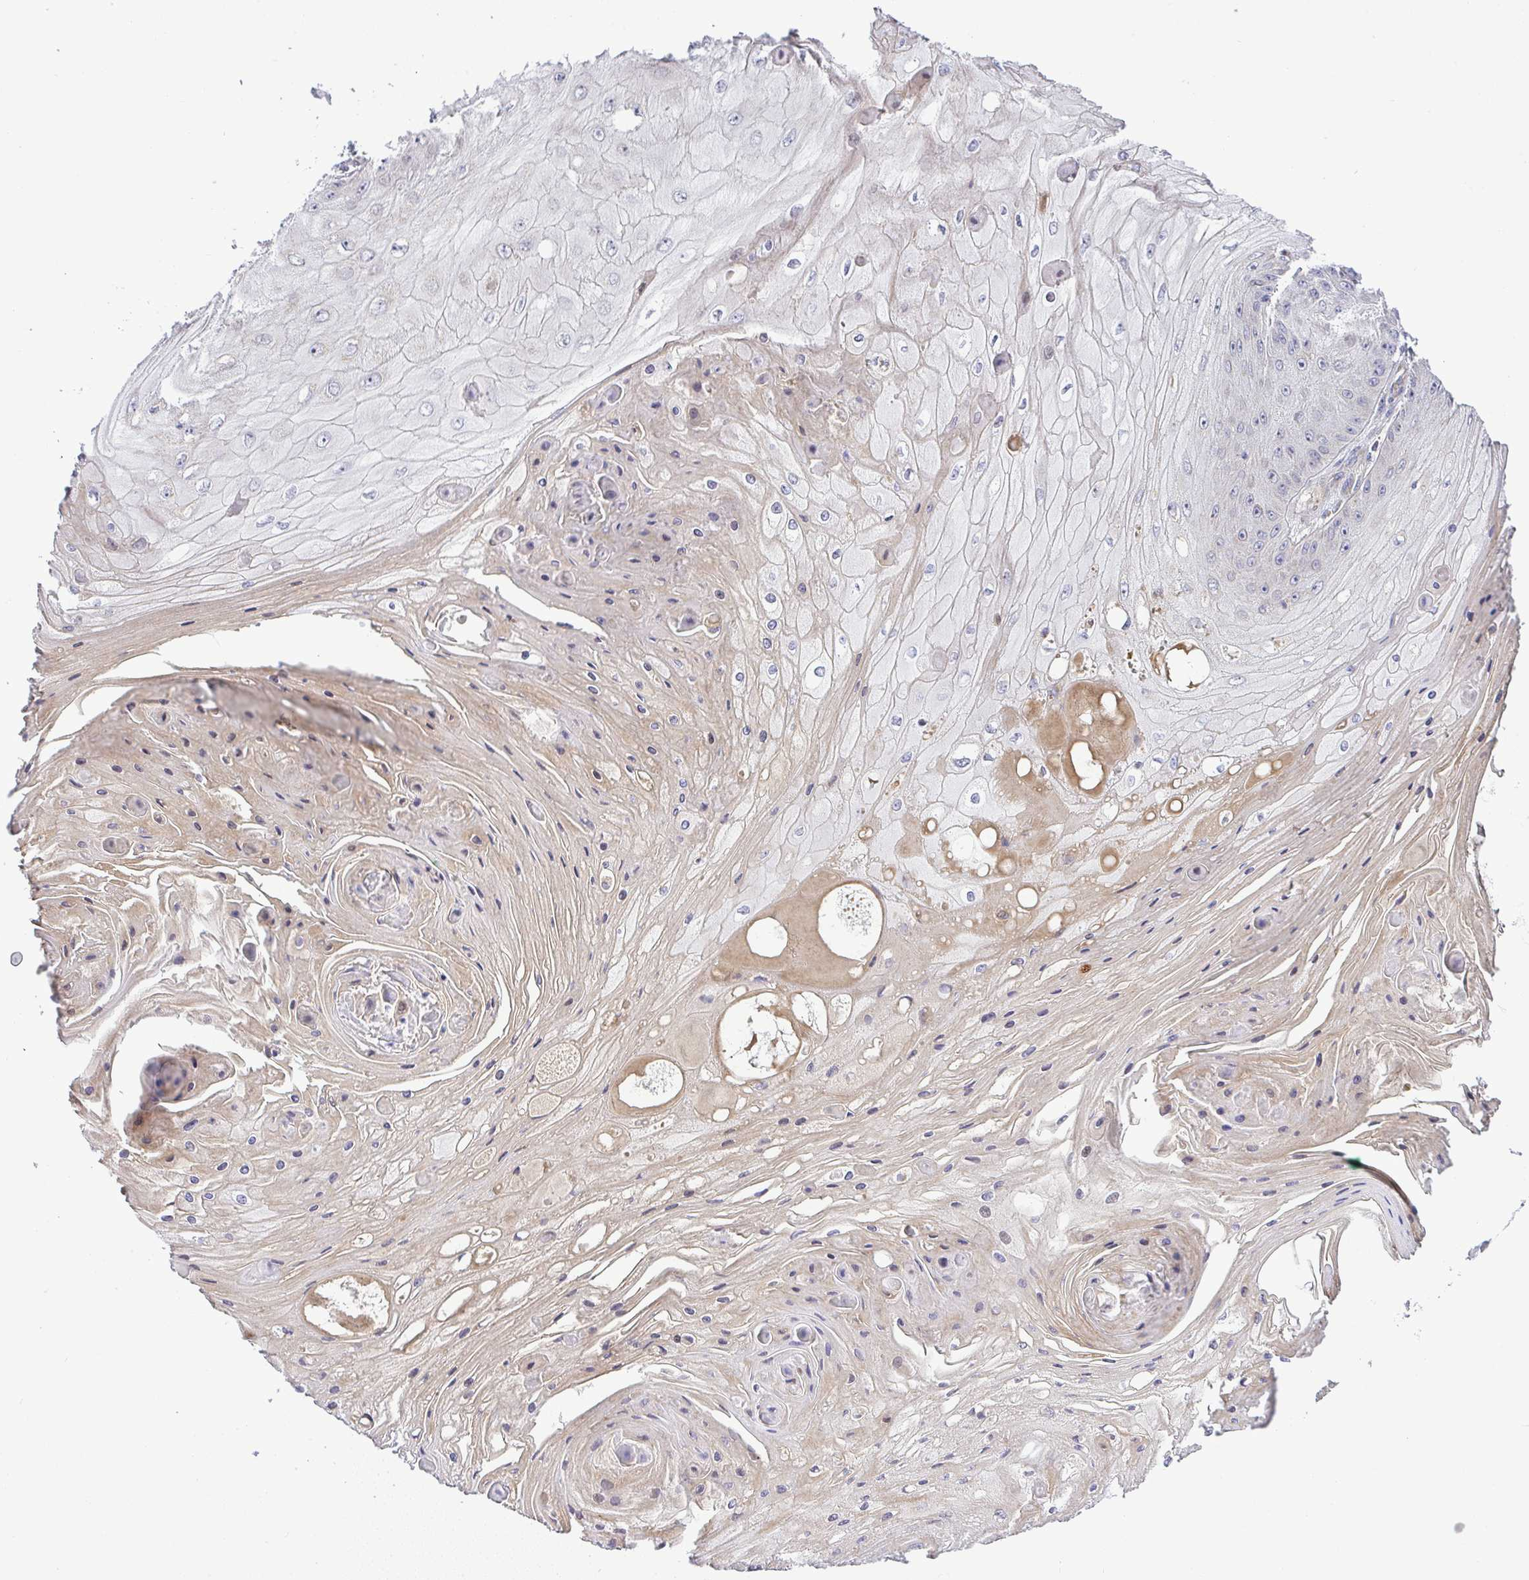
{"staining": {"intensity": "negative", "quantity": "none", "location": "none"}, "tissue": "skin cancer", "cell_type": "Tumor cells", "image_type": "cancer", "snomed": [{"axis": "morphology", "description": "Squamous cell carcinoma, NOS"}, {"axis": "topography", "description": "Skin"}], "caption": "Skin cancer (squamous cell carcinoma) stained for a protein using IHC demonstrates no staining tumor cells.", "gene": "GRID2", "patient": {"sex": "male", "age": 70}}